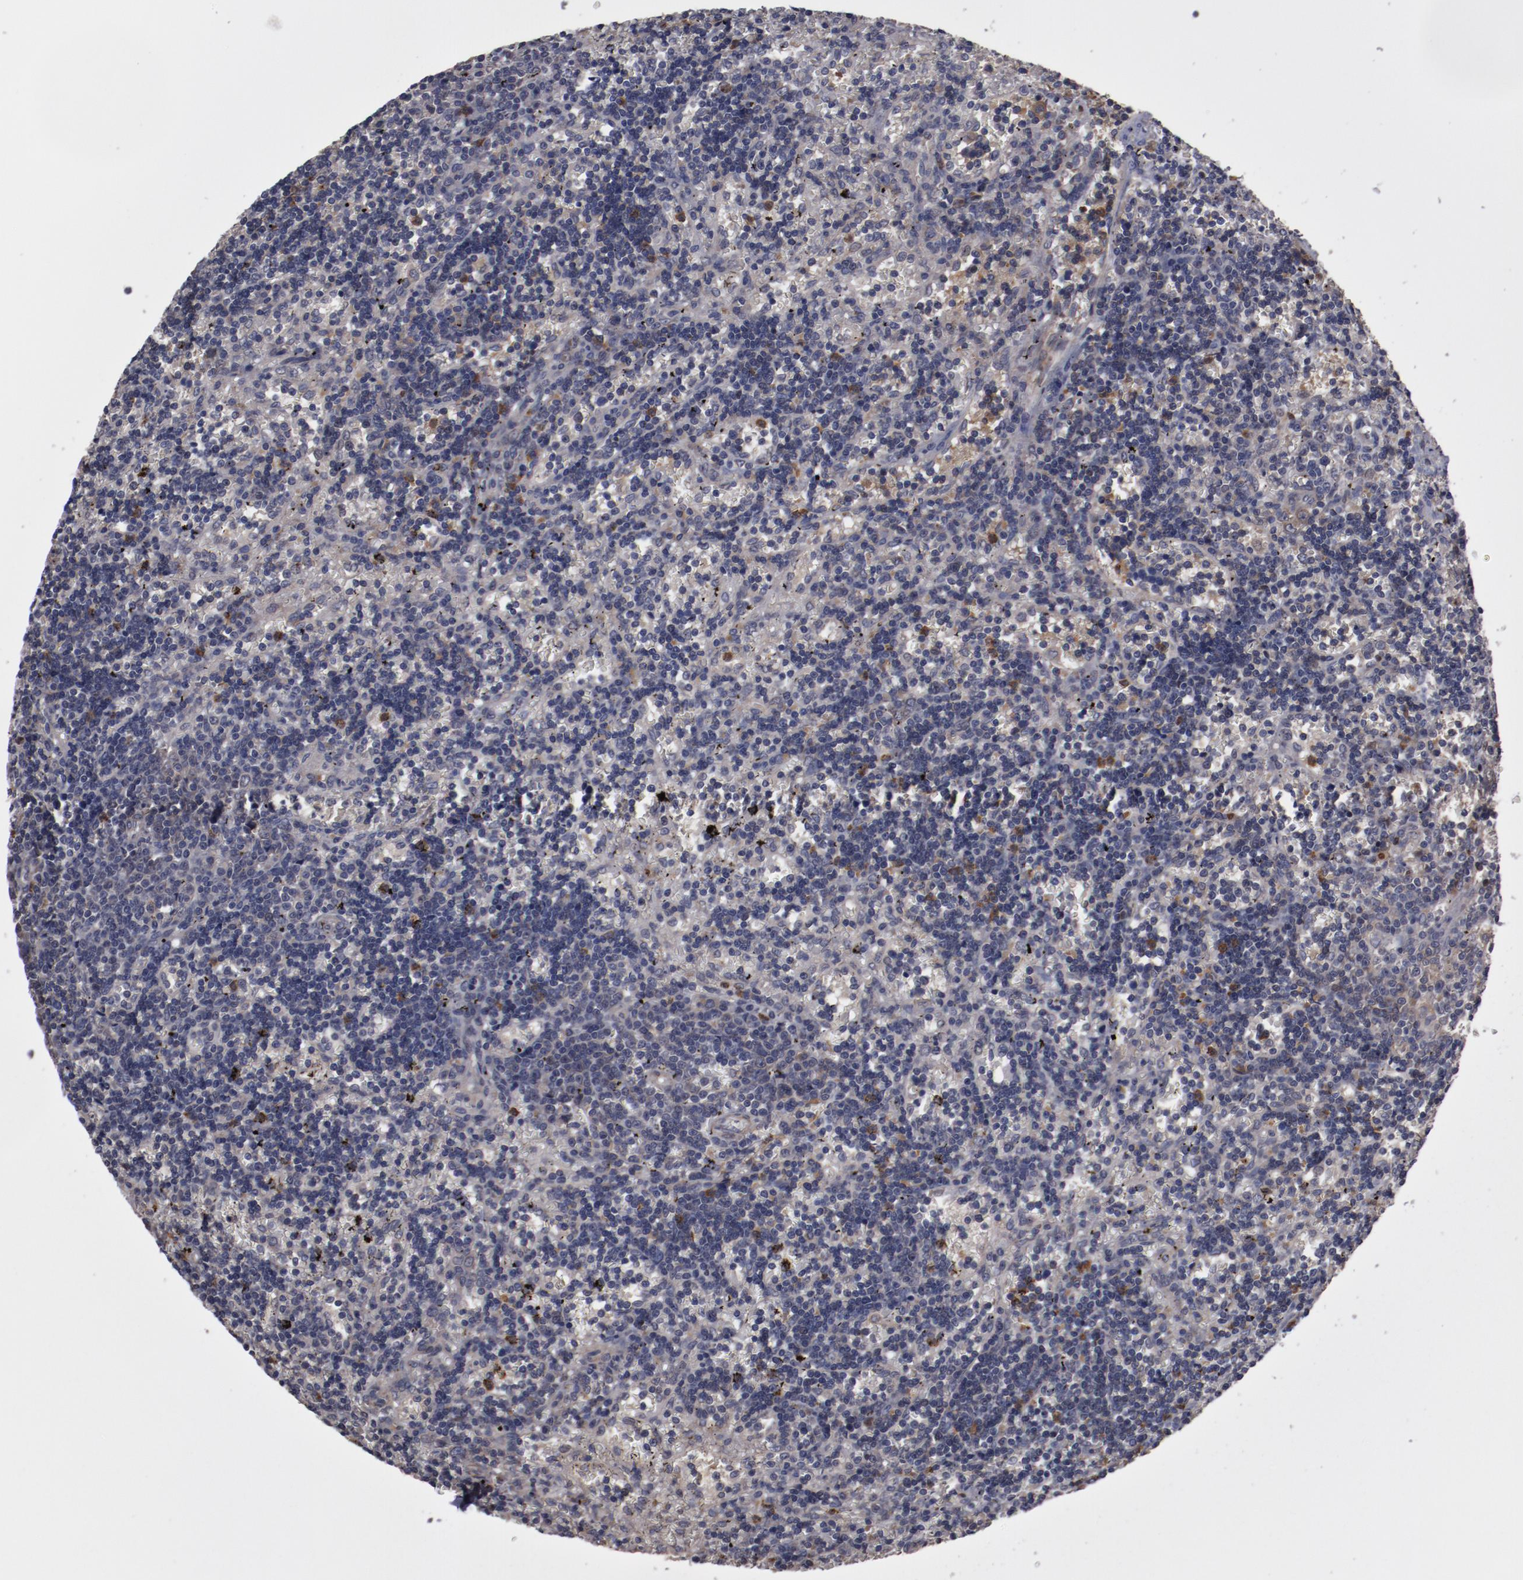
{"staining": {"intensity": "weak", "quantity": "25%-75%", "location": "cytoplasmic/membranous,nuclear"}, "tissue": "lymphoma", "cell_type": "Tumor cells", "image_type": "cancer", "snomed": [{"axis": "morphology", "description": "Malignant lymphoma, non-Hodgkin's type, Low grade"}, {"axis": "topography", "description": "Spleen"}], "caption": "Brown immunohistochemical staining in malignant lymphoma, non-Hodgkin's type (low-grade) exhibits weak cytoplasmic/membranous and nuclear staining in approximately 25%-75% of tumor cells.", "gene": "SERPINA7", "patient": {"sex": "male", "age": 60}}